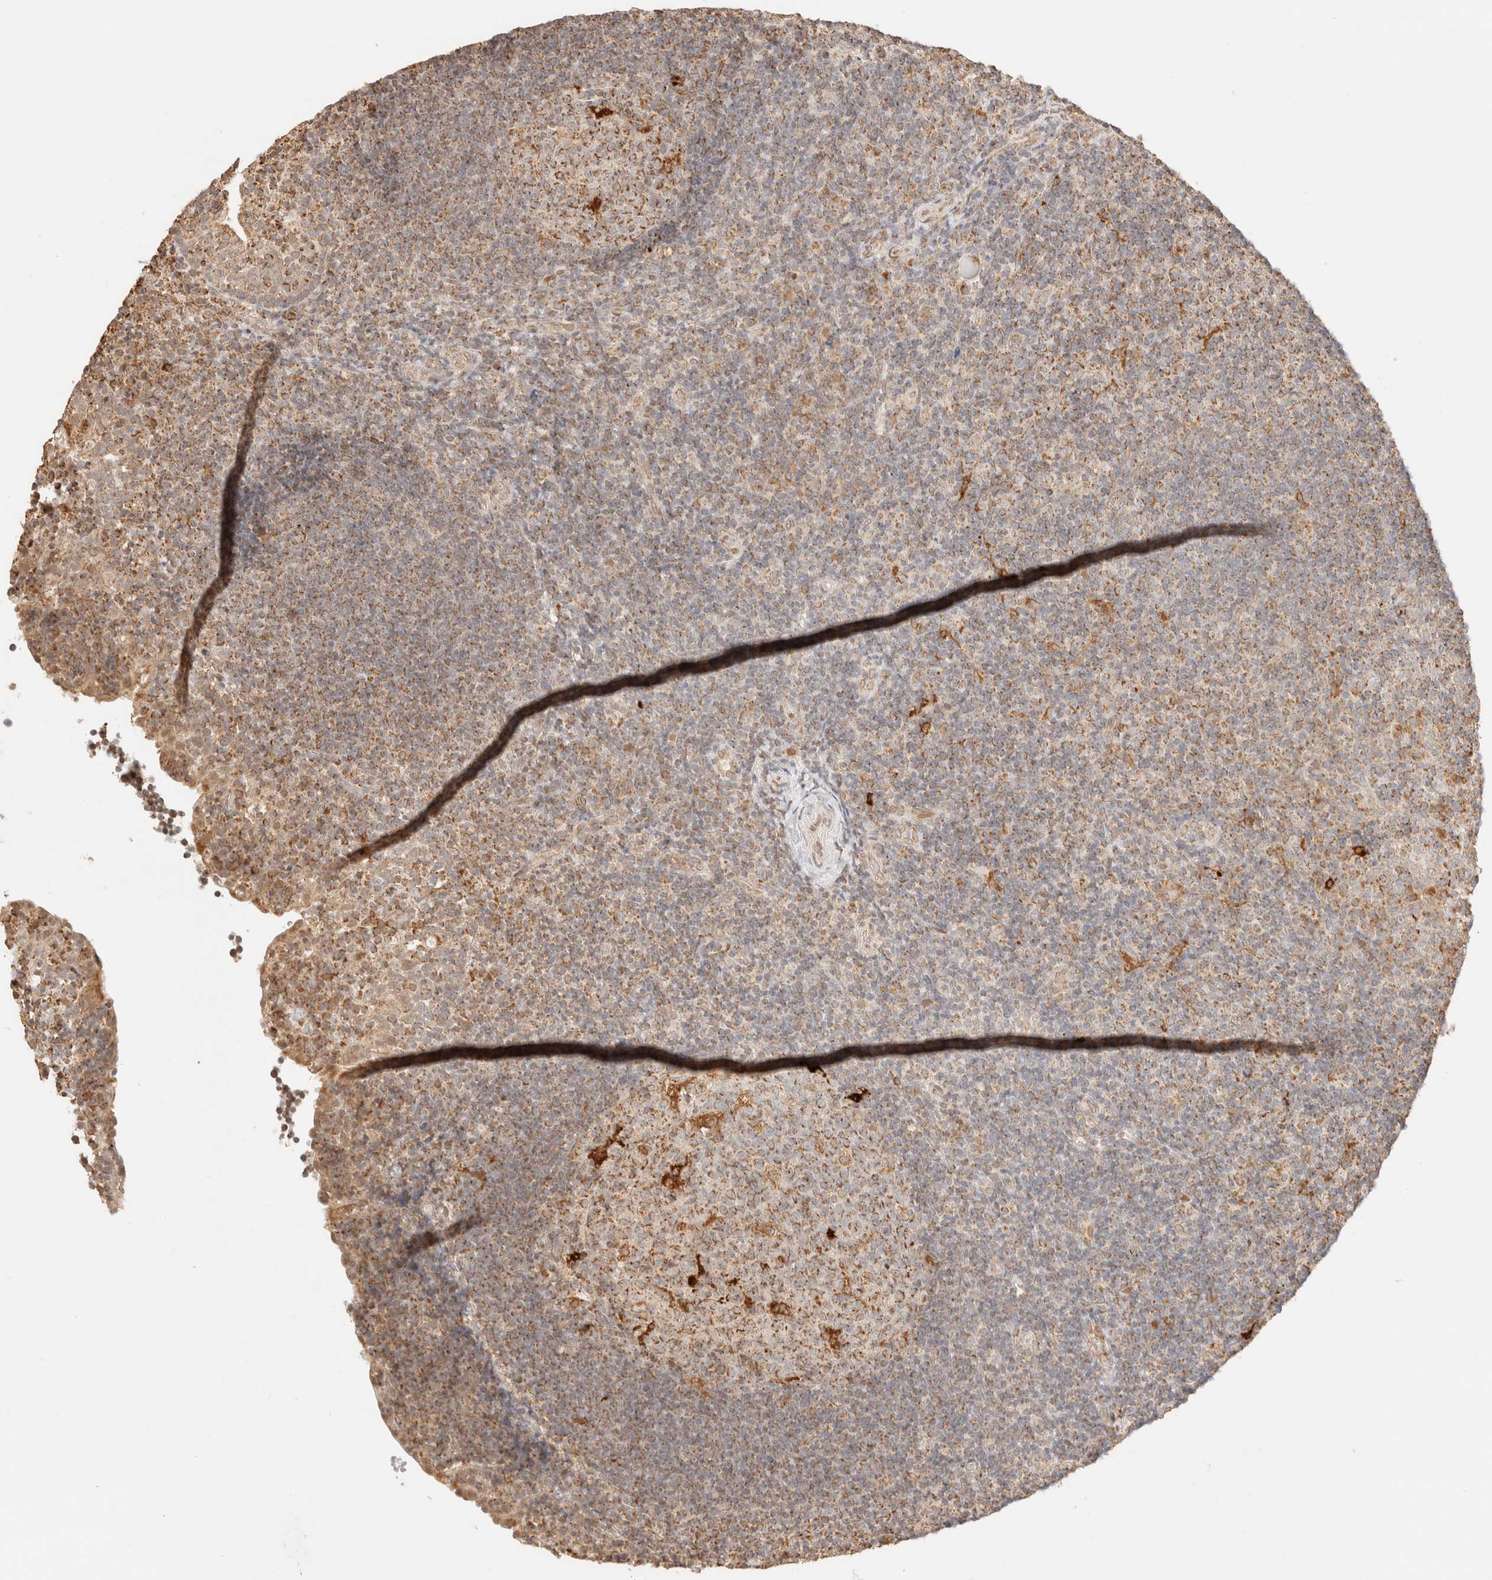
{"staining": {"intensity": "moderate", "quantity": ">75%", "location": "cytoplasmic/membranous"}, "tissue": "tonsil", "cell_type": "Germinal center cells", "image_type": "normal", "snomed": [{"axis": "morphology", "description": "Normal tissue, NOS"}, {"axis": "topography", "description": "Tonsil"}], "caption": "Germinal center cells show moderate cytoplasmic/membranous expression in approximately >75% of cells in unremarkable tonsil.", "gene": "TACO1", "patient": {"sex": "female", "age": 40}}